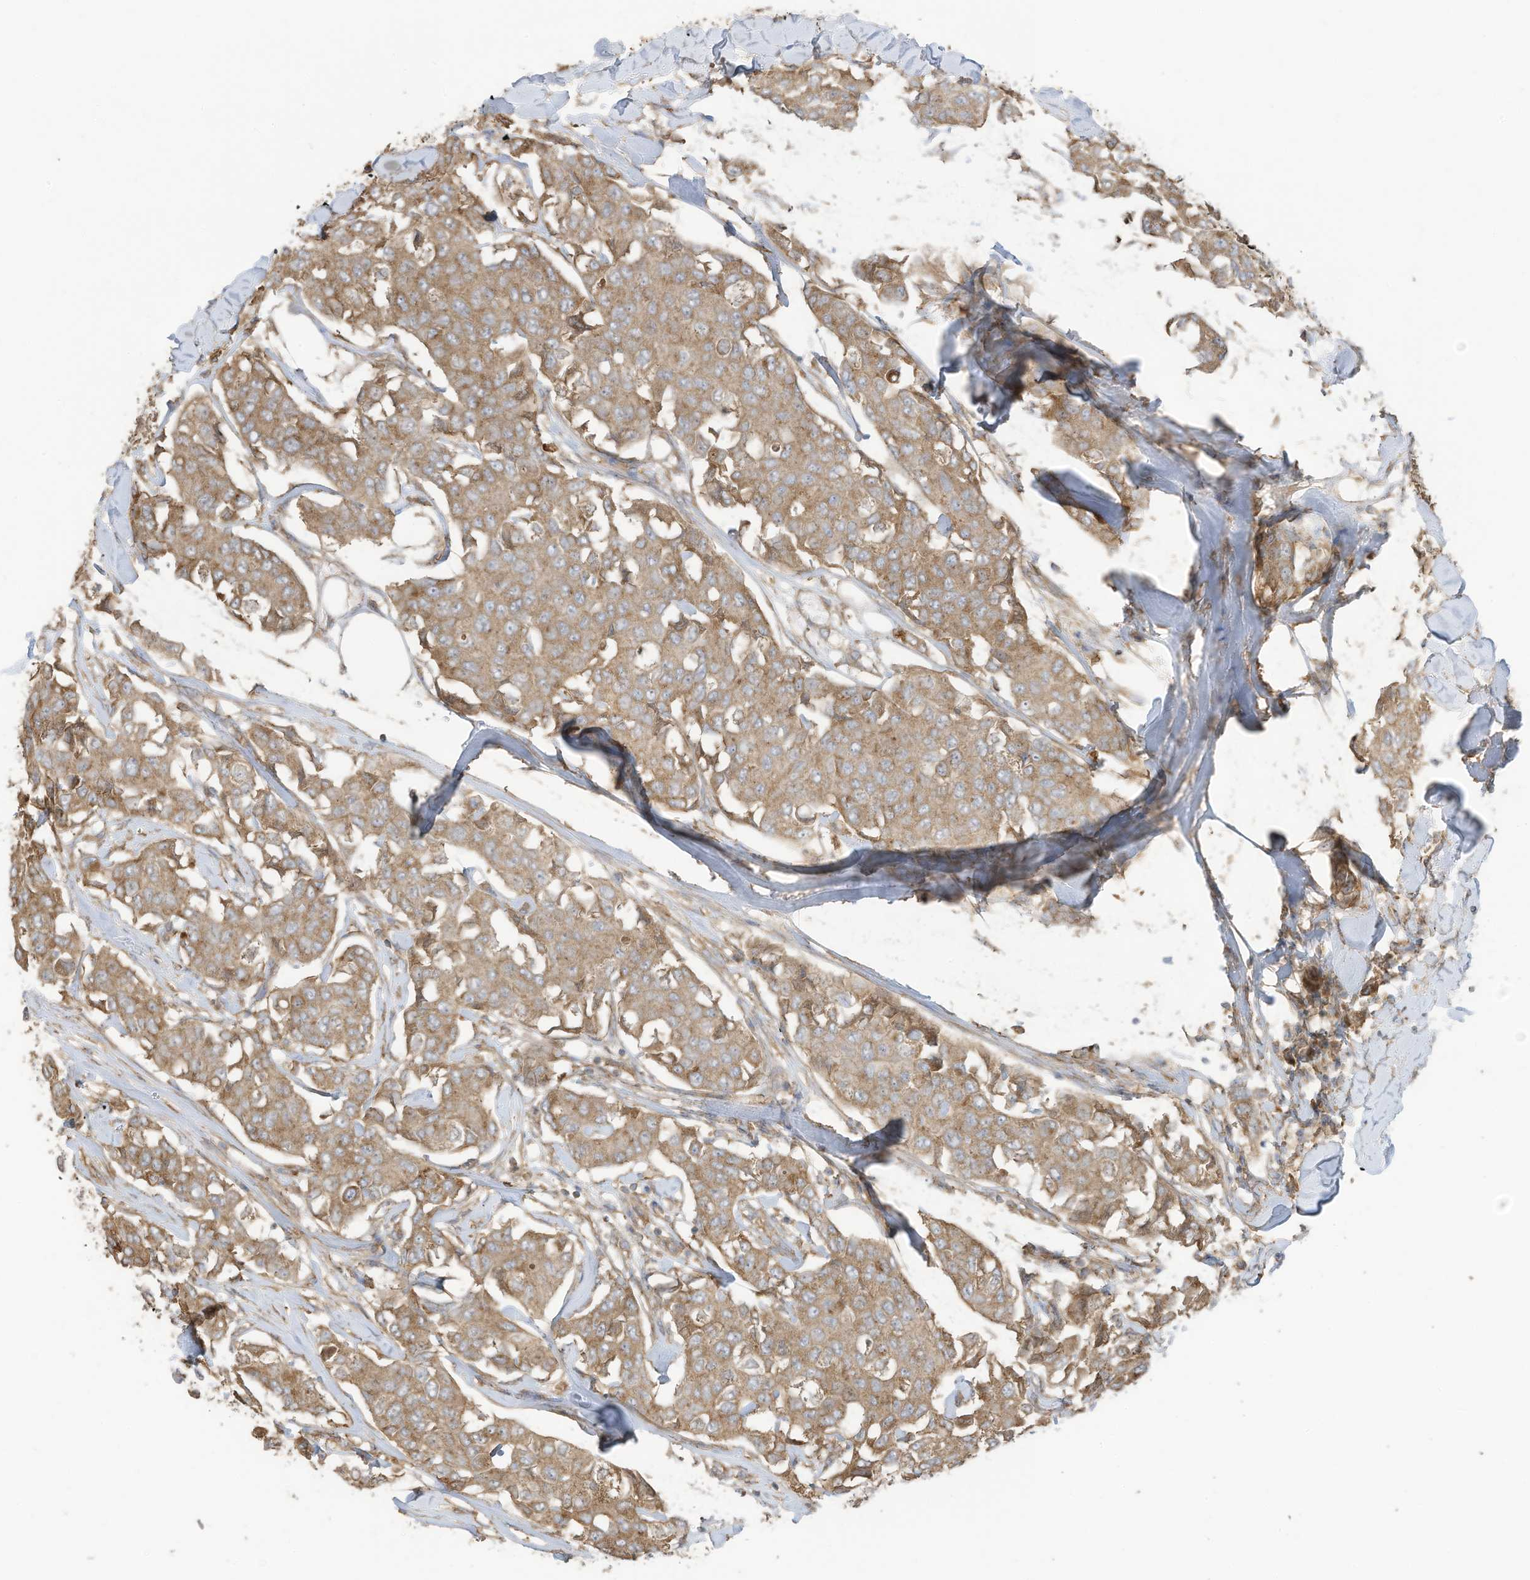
{"staining": {"intensity": "moderate", "quantity": ">75%", "location": "cytoplasmic/membranous"}, "tissue": "breast cancer", "cell_type": "Tumor cells", "image_type": "cancer", "snomed": [{"axis": "morphology", "description": "Duct carcinoma"}, {"axis": "topography", "description": "Breast"}], "caption": "IHC staining of breast cancer (intraductal carcinoma), which reveals medium levels of moderate cytoplasmic/membranous staining in approximately >75% of tumor cells indicating moderate cytoplasmic/membranous protein positivity. The staining was performed using DAB (brown) for protein detection and nuclei were counterstained in hematoxylin (blue).", "gene": "CGAS", "patient": {"sex": "female", "age": 80}}